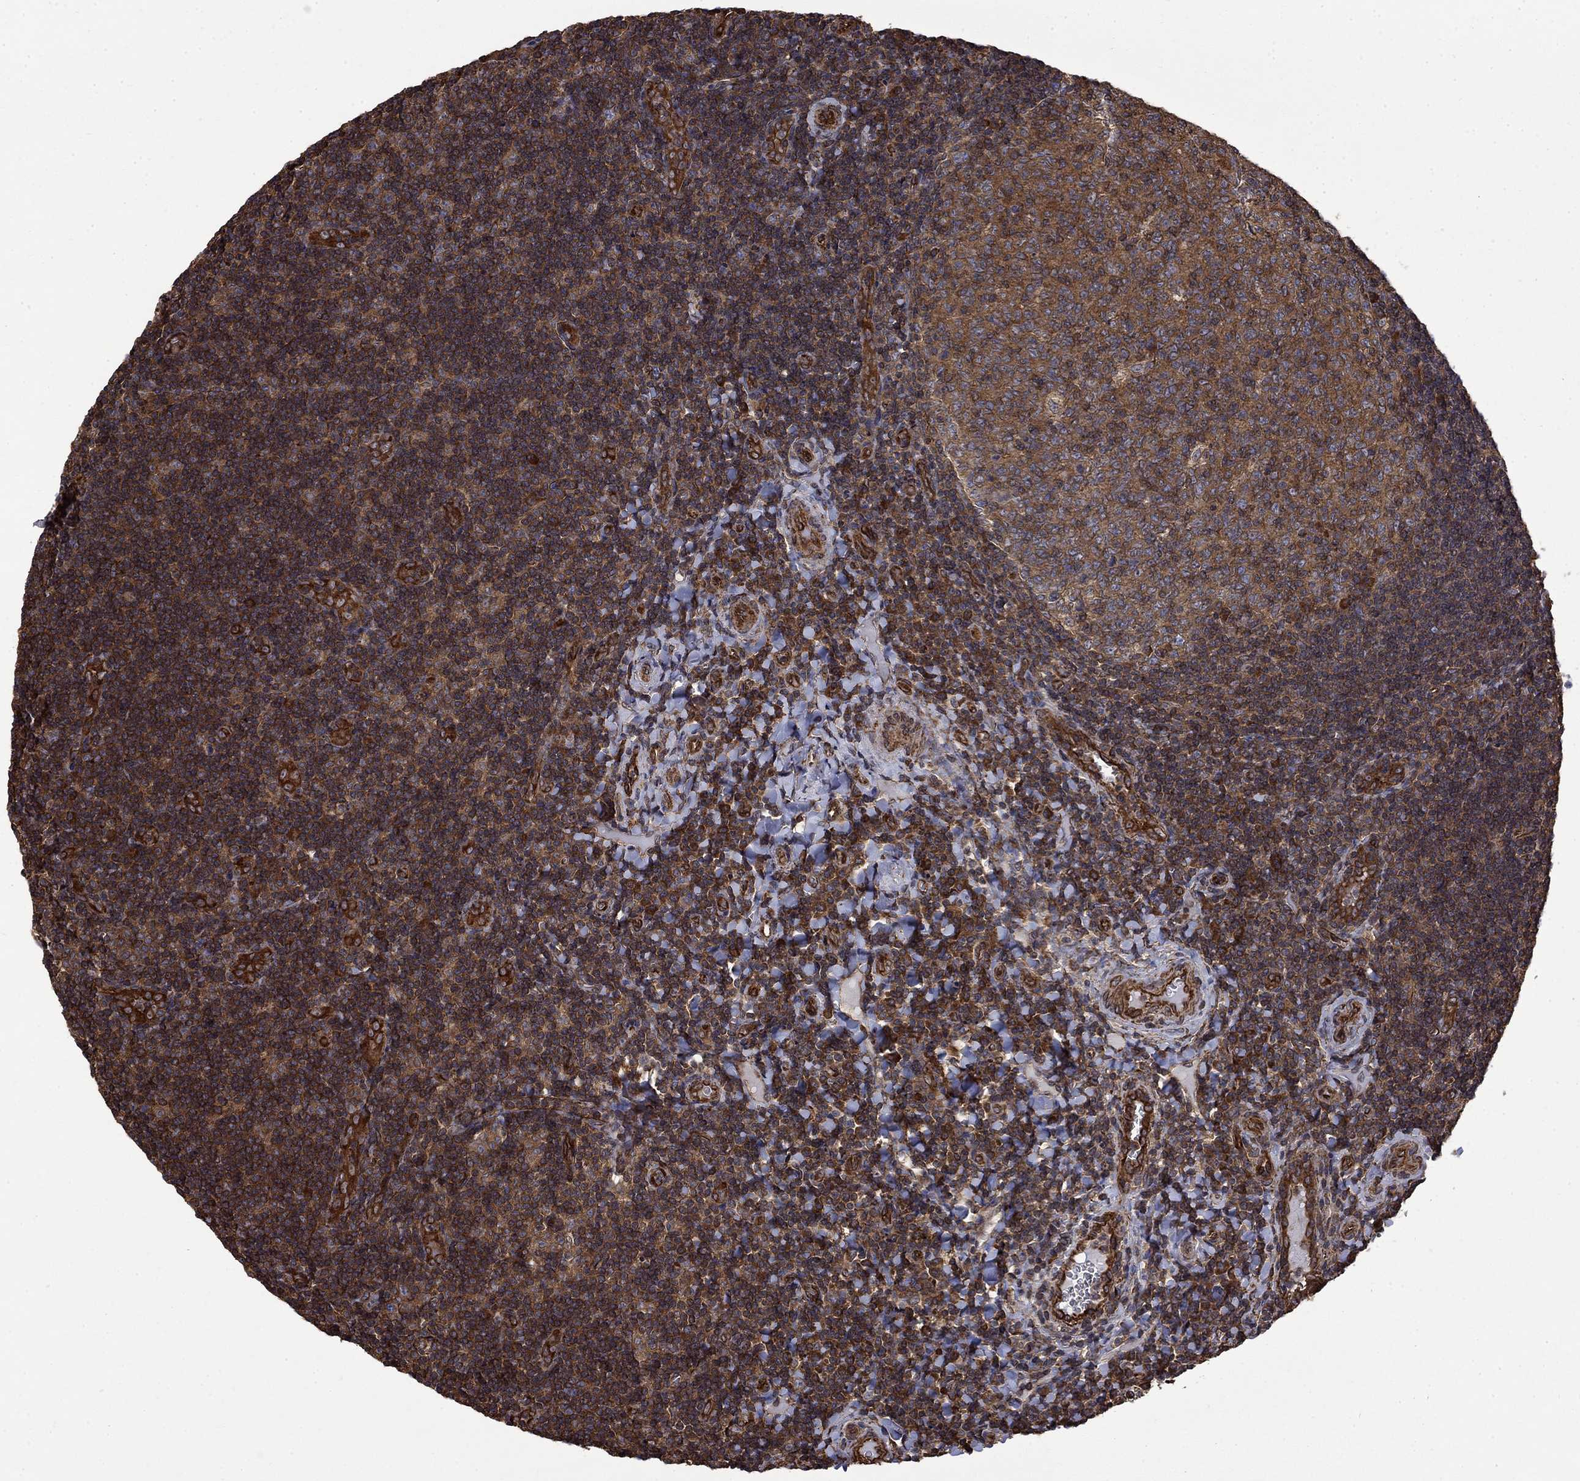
{"staining": {"intensity": "moderate", "quantity": ">75%", "location": "cytoplasmic/membranous"}, "tissue": "tonsil", "cell_type": "Germinal center cells", "image_type": "normal", "snomed": [{"axis": "morphology", "description": "Normal tissue, NOS"}, {"axis": "morphology", "description": "Inflammation, NOS"}, {"axis": "topography", "description": "Tonsil"}], "caption": "Germinal center cells show medium levels of moderate cytoplasmic/membranous positivity in approximately >75% of cells in unremarkable human tonsil. (brown staining indicates protein expression, while blue staining denotes nuclei).", "gene": "CUTC", "patient": {"sex": "female", "age": 31}}